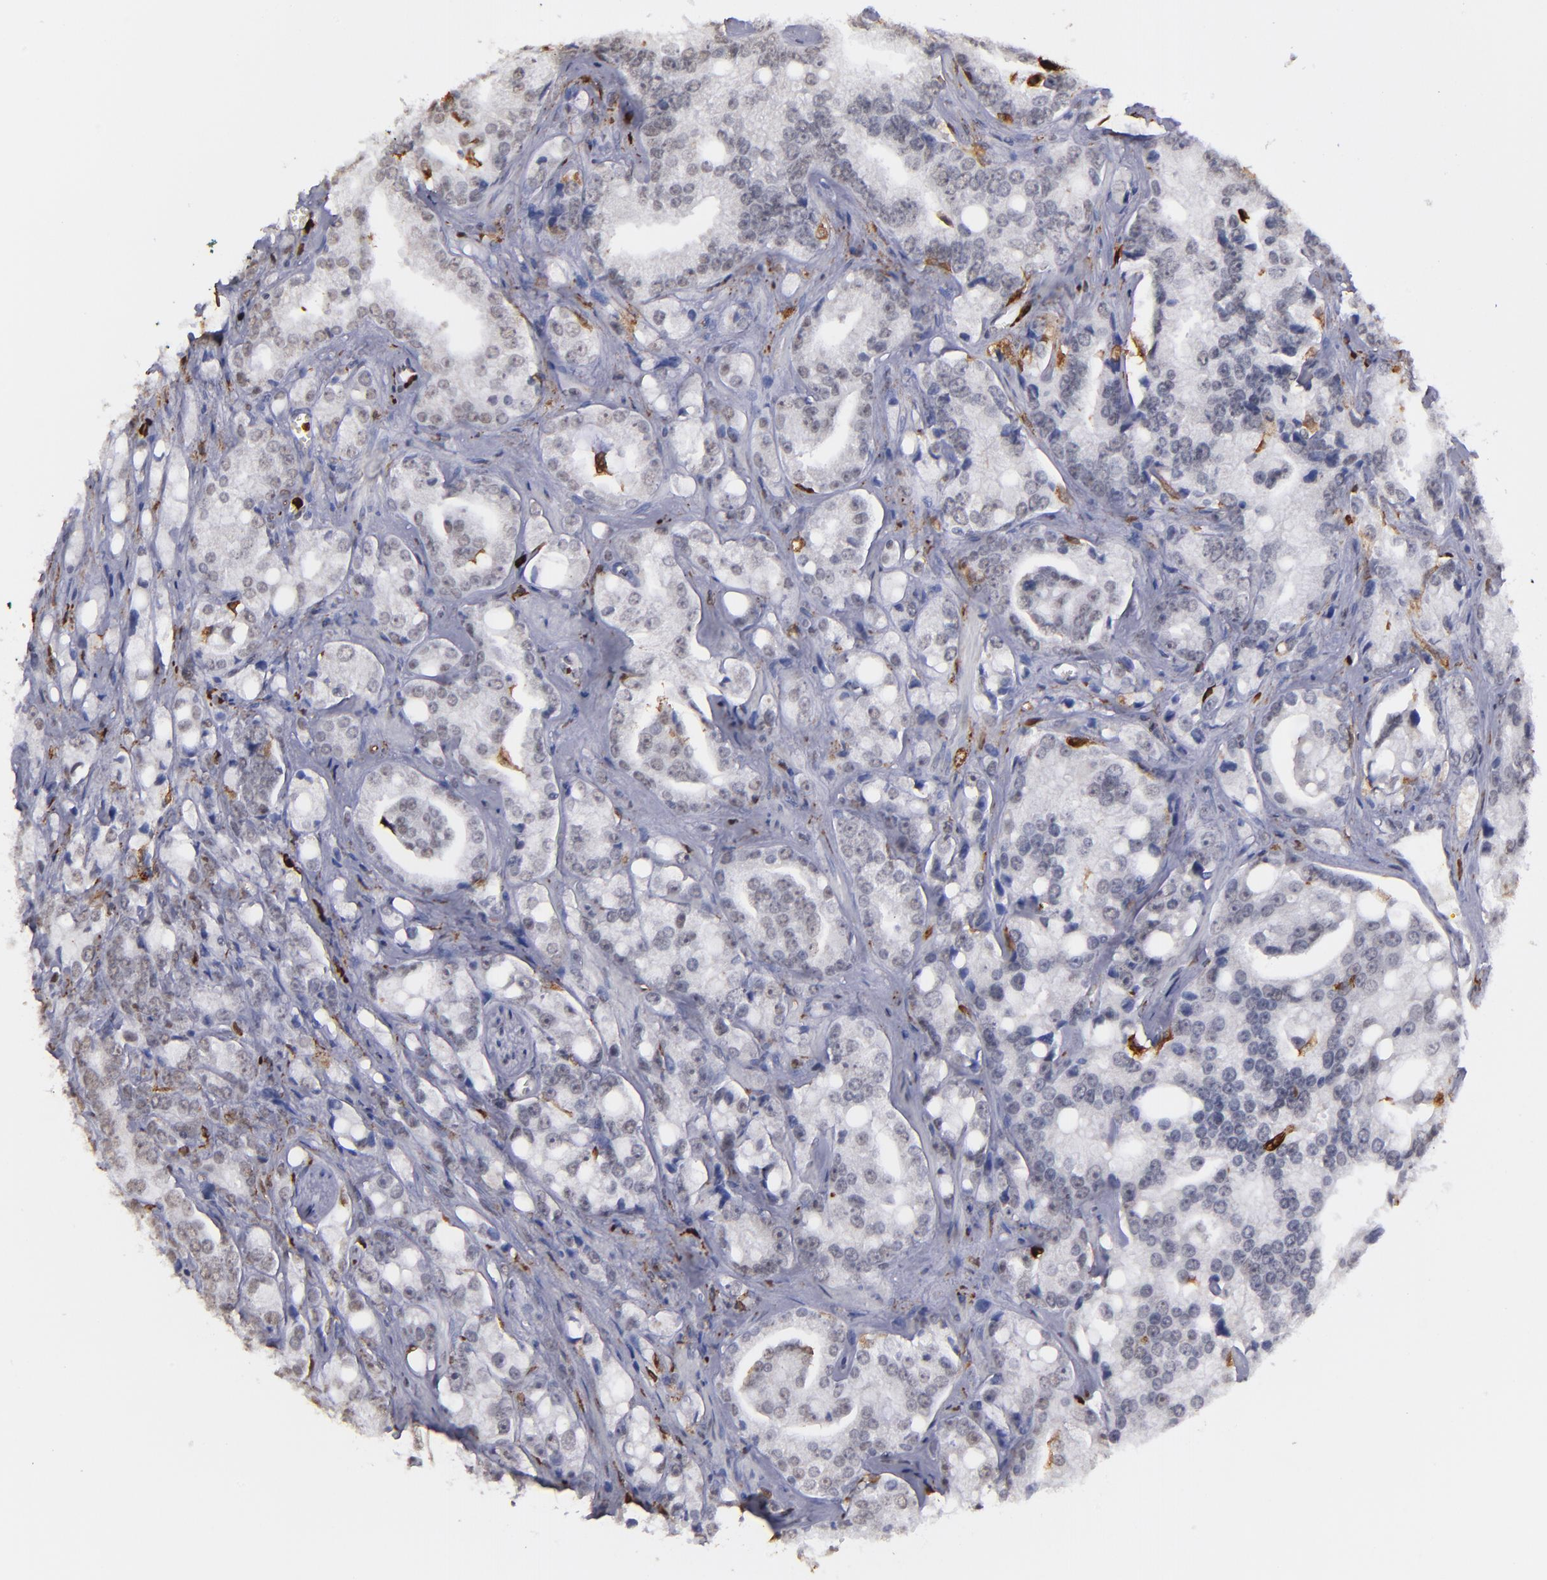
{"staining": {"intensity": "negative", "quantity": "none", "location": "none"}, "tissue": "prostate cancer", "cell_type": "Tumor cells", "image_type": "cancer", "snomed": [{"axis": "morphology", "description": "Adenocarcinoma, High grade"}, {"axis": "topography", "description": "Prostate"}], "caption": "An IHC micrograph of prostate cancer is shown. There is no staining in tumor cells of prostate cancer.", "gene": "NCF2", "patient": {"sex": "male", "age": 67}}